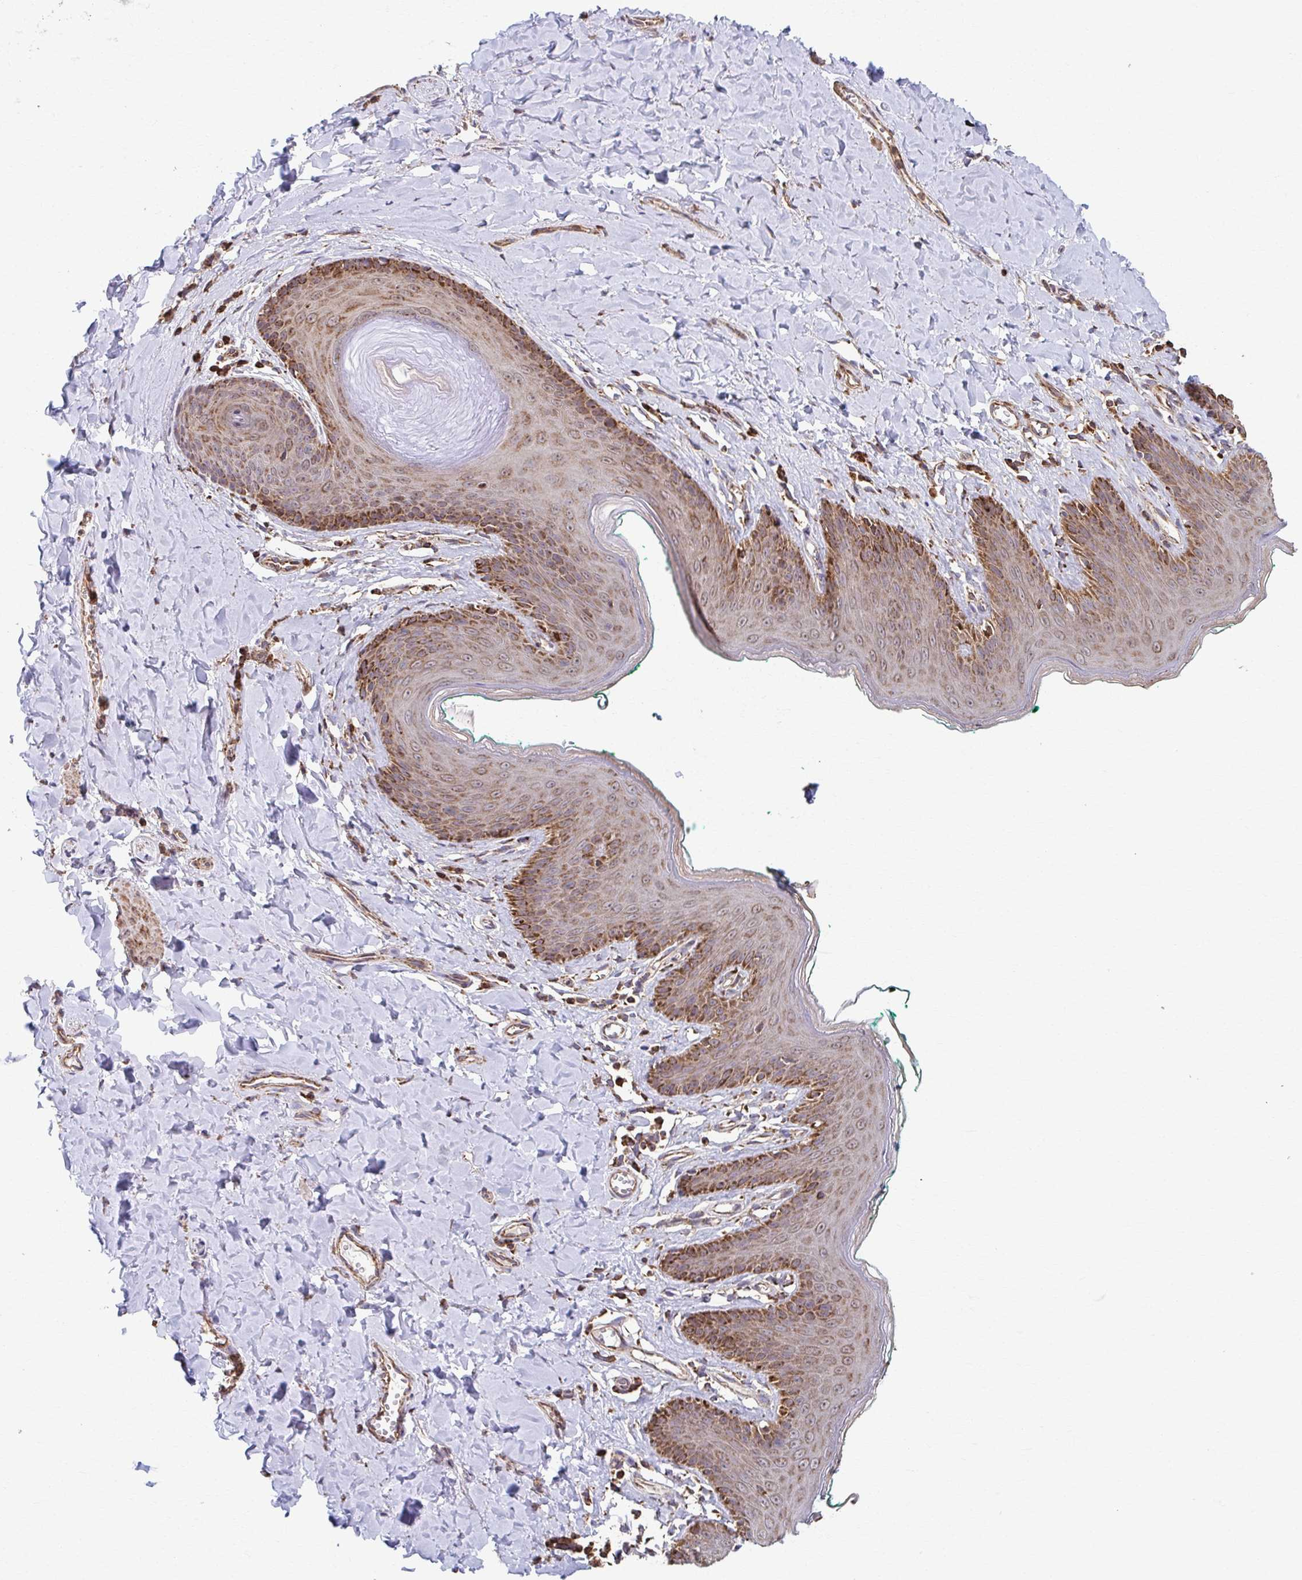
{"staining": {"intensity": "moderate", "quantity": ">75%", "location": "cytoplasmic/membranous"}, "tissue": "skin", "cell_type": "Epidermal cells", "image_type": "normal", "snomed": [{"axis": "morphology", "description": "Normal tissue, NOS"}, {"axis": "topography", "description": "Vulva"}, {"axis": "topography", "description": "Peripheral nerve tissue"}], "caption": "Human skin stained for a protein (brown) shows moderate cytoplasmic/membranous positive expression in about >75% of epidermal cells.", "gene": "KLHL34", "patient": {"sex": "female", "age": 66}}